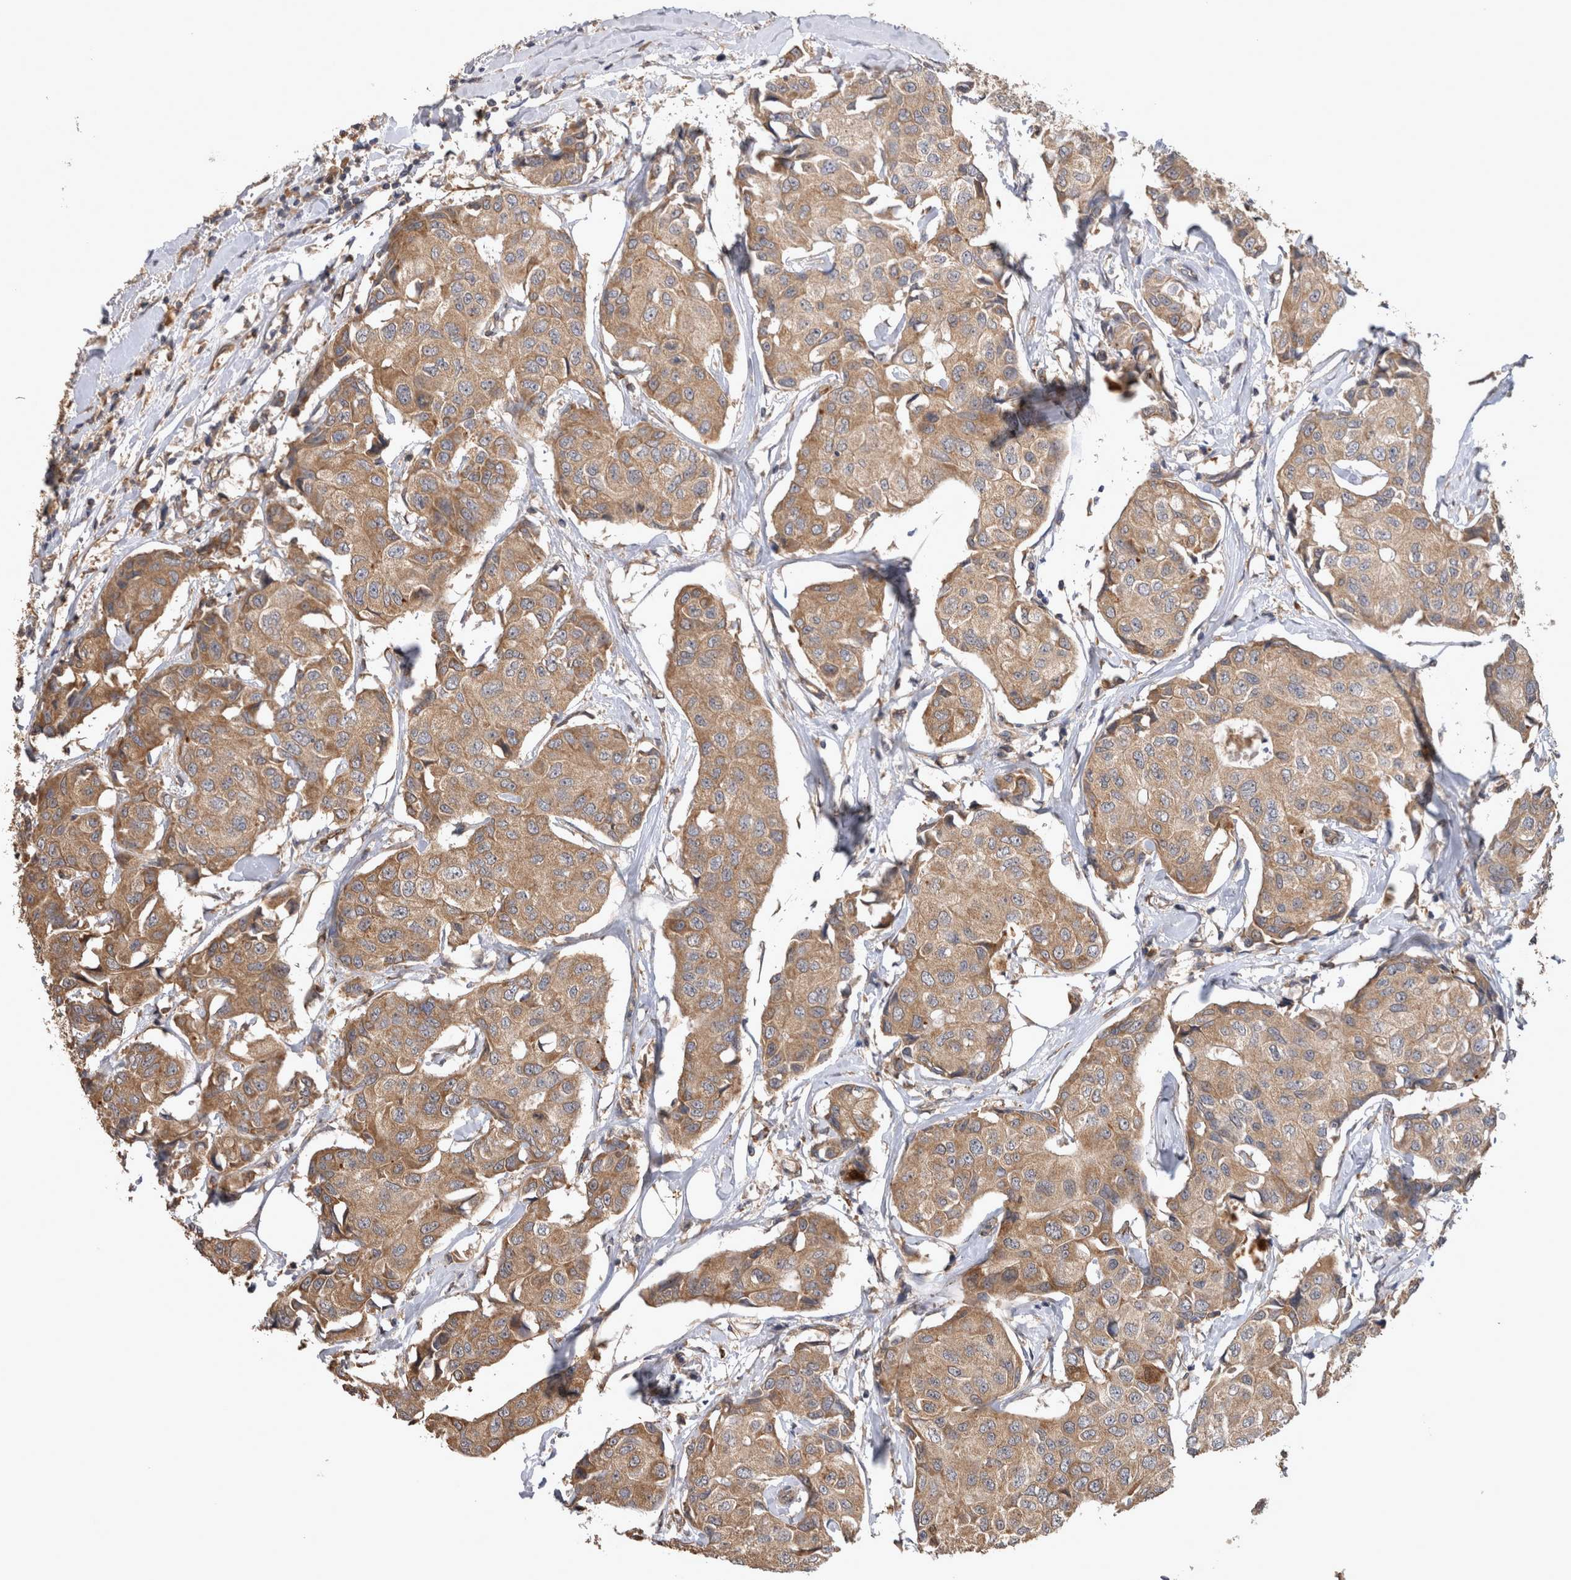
{"staining": {"intensity": "weak", "quantity": ">75%", "location": "cytoplasmic/membranous"}, "tissue": "breast cancer", "cell_type": "Tumor cells", "image_type": "cancer", "snomed": [{"axis": "morphology", "description": "Duct carcinoma"}, {"axis": "topography", "description": "Breast"}], "caption": "A high-resolution micrograph shows immunohistochemistry staining of breast cancer, which reveals weak cytoplasmic/membranous expression in approximately >75% of tumor cells.", "gene": "TMED7", "patient": {"sex": "female", "age": 80}}